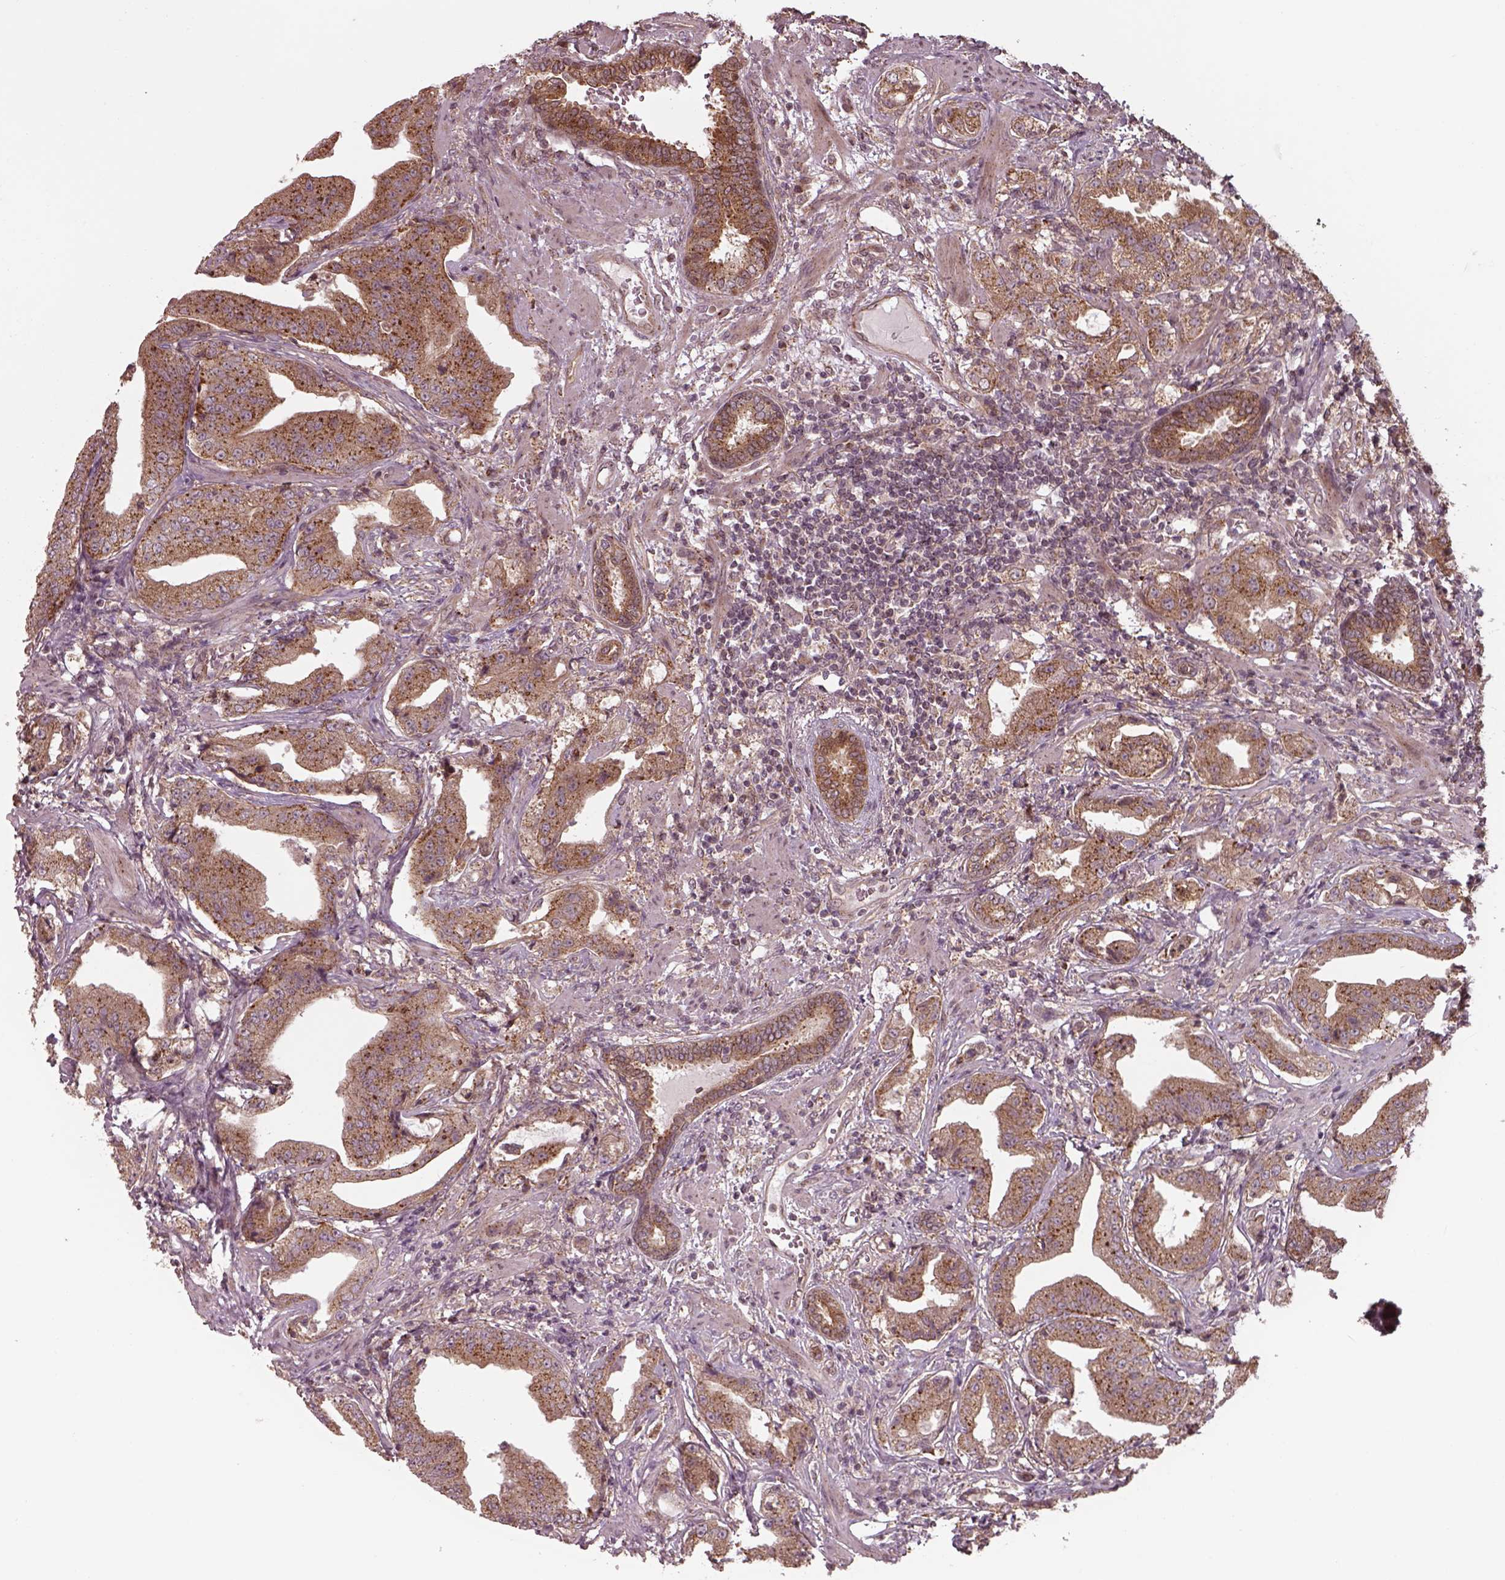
{"staining": {"intensity": "moderate", "quantity": ">75%", "location": "cytoplasmic/membranous"}, "tissue": "prostate cancer", "cell_type": "Tumor cells", "image_type": "cancer", "snomed": [{"axis": "morphology", "description": "Adenocarcinoma, Low grade"}, {"axis": "topography", "description": "Prostate"}], "caption": "Prostate cancer stained for a protein (brown) exhibits moderate cytoplasmic/membranous positive expression in about >75% of tumor cells.", "gene": "CHMP3", "patient": {"sex": "male", "age": 62}}